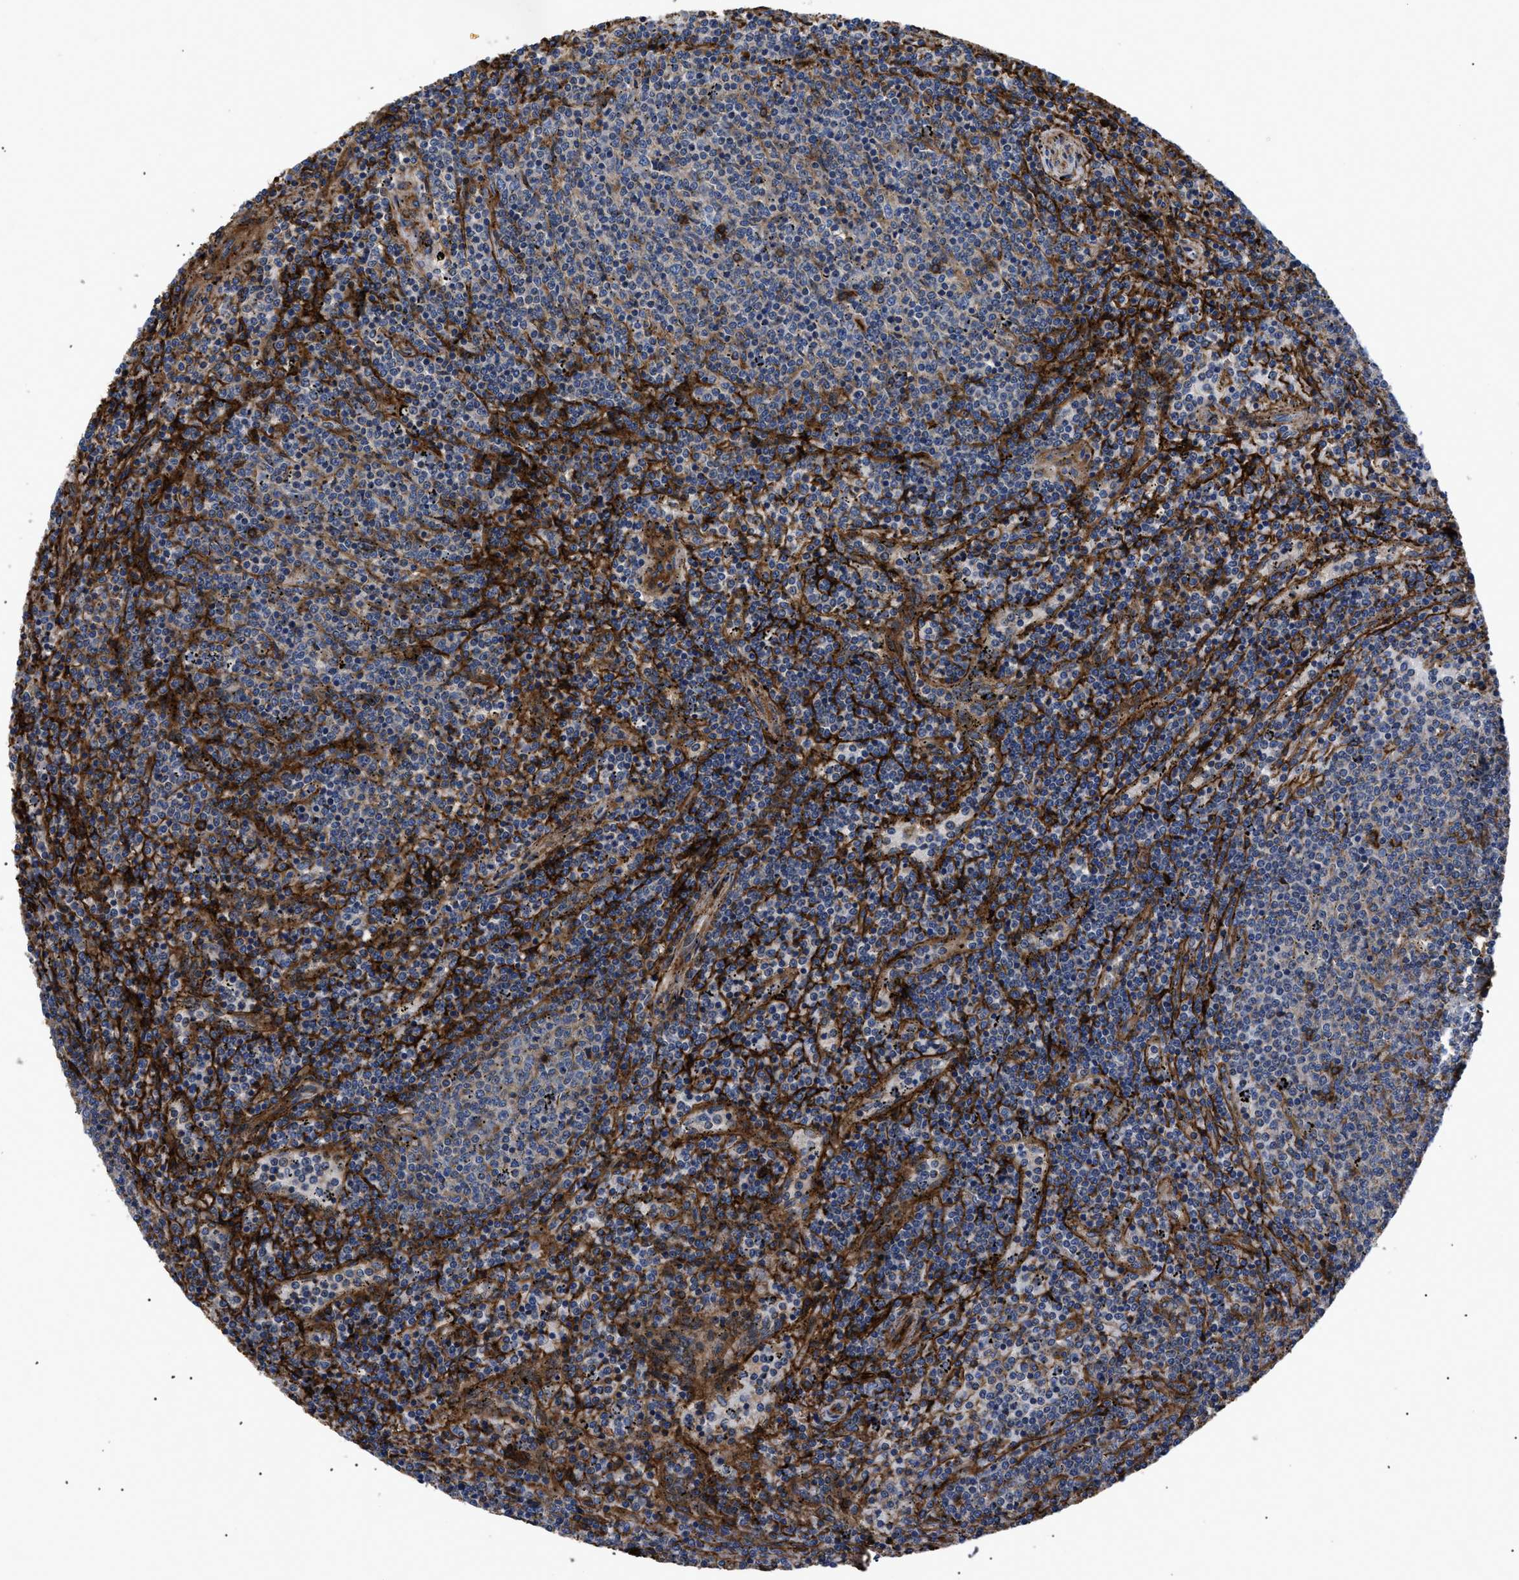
{"staining": {"intensity": "negative", "quantity": "none", "location": "none"}, "tissue": "lymphoma", "cell_type": "Tumor cells", "image_type": "cancer", "snomed": [{"axis": "morphology", "description": "Malignant lymphoma, non-Hodgkin's type, Low grade"}, {"axis": "topography", "description": "Spleen"}], "caption": "Malignant lymphoma, non-Hodgkin's type (low-grade) was stained to show a protein in brown. There is no significant staining in tumor cells.", "gene": "NT5E", "patient": {"sex": "female", "age": 50}}